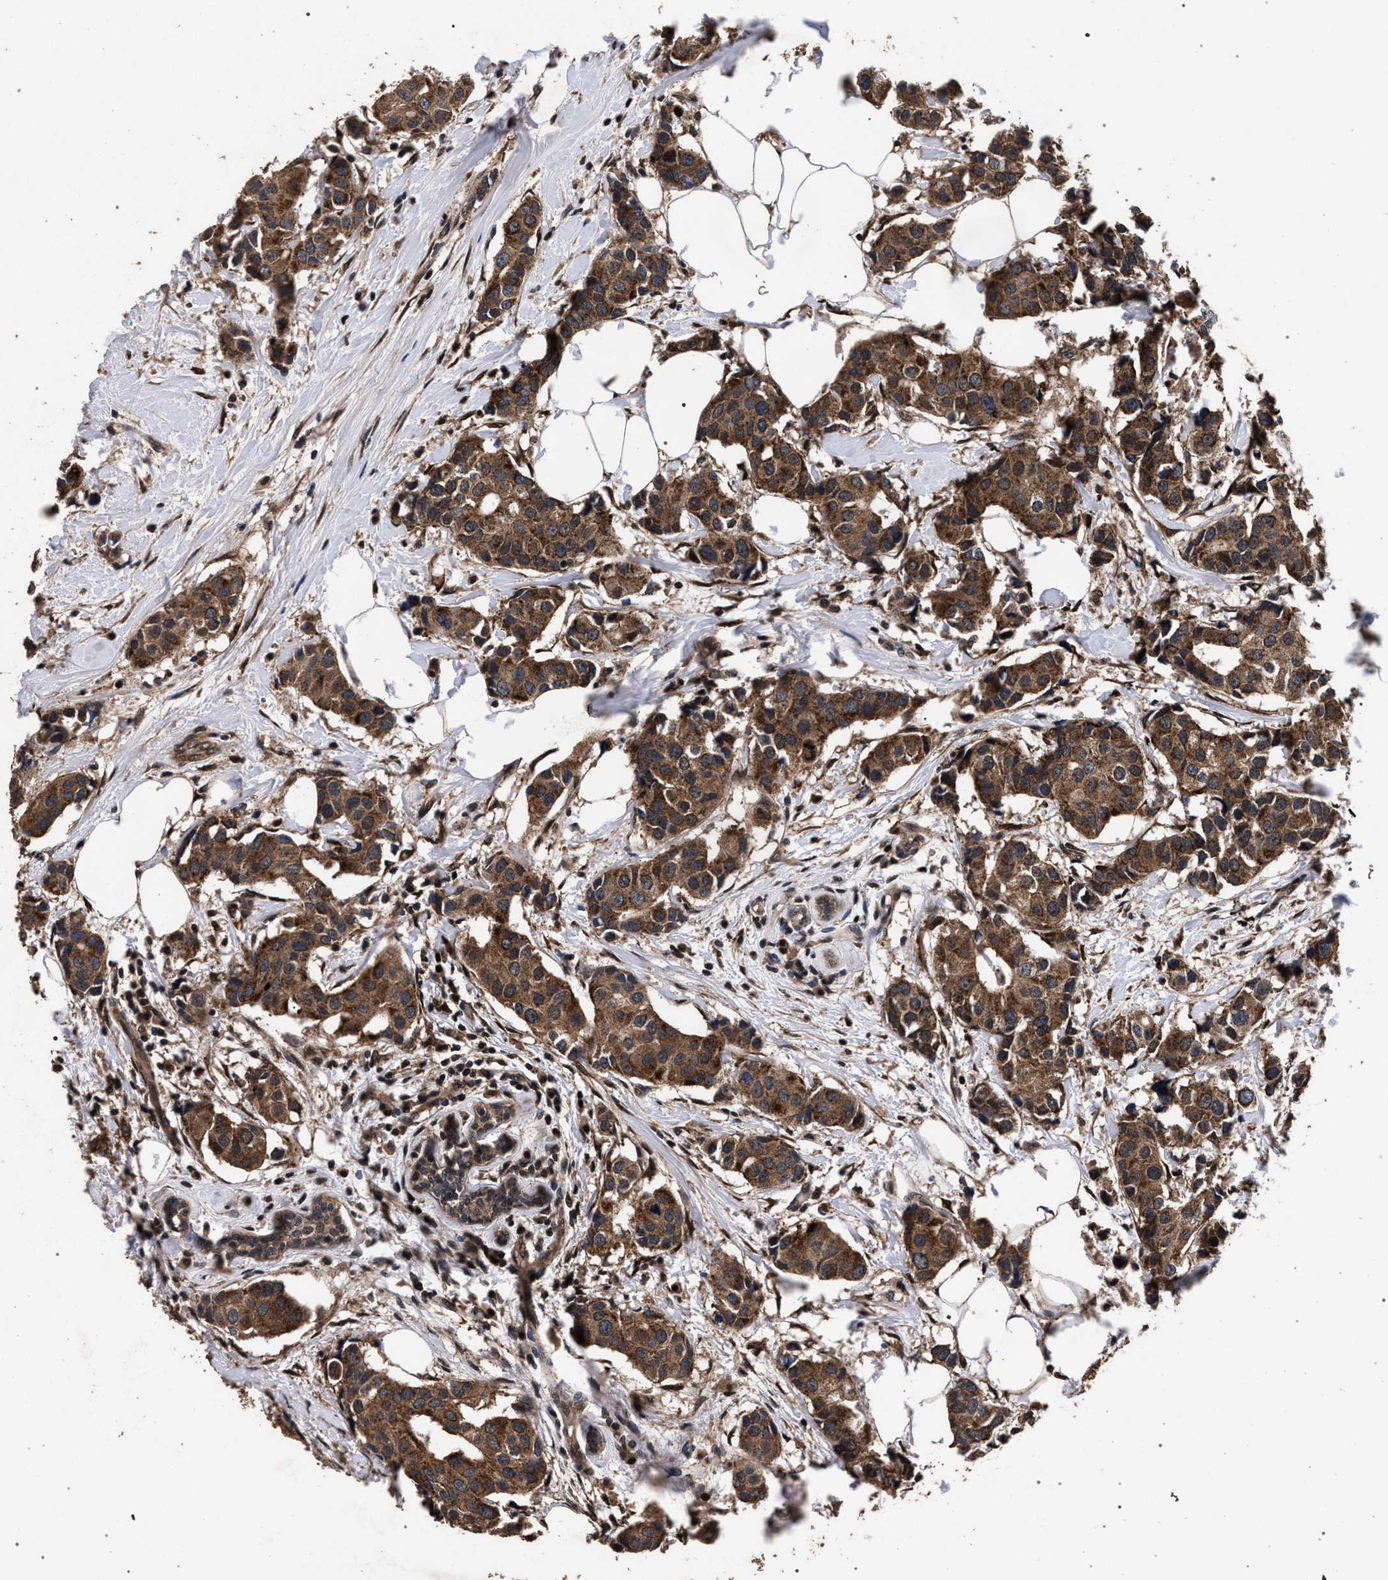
{"staining": {"intensity": "strong", "quantity": ">75%", "location": "cytoplasmic/membranous"}, "tissue": "breast cancer", "cell_type": "Tumor cells", "image_type": "cancer", "snomed": [{"axis": "morphology", "description": "Normal tissue, NOS"}, {"axis": "morphology", "description": "Duct carcinoma"}, {"axis": "topography", "description": "Breast"}], "caption": "Protein expression by IHC displays strong cytoplasmic/membranous expression in approximately >75% of tumor cells in breast cancer (intraductal carcinoma). Ihc stains the protein in brown and the nuclei are stained blue.", "gene": "ACOX1", "patient": {"sex": "female", "age": 39}}